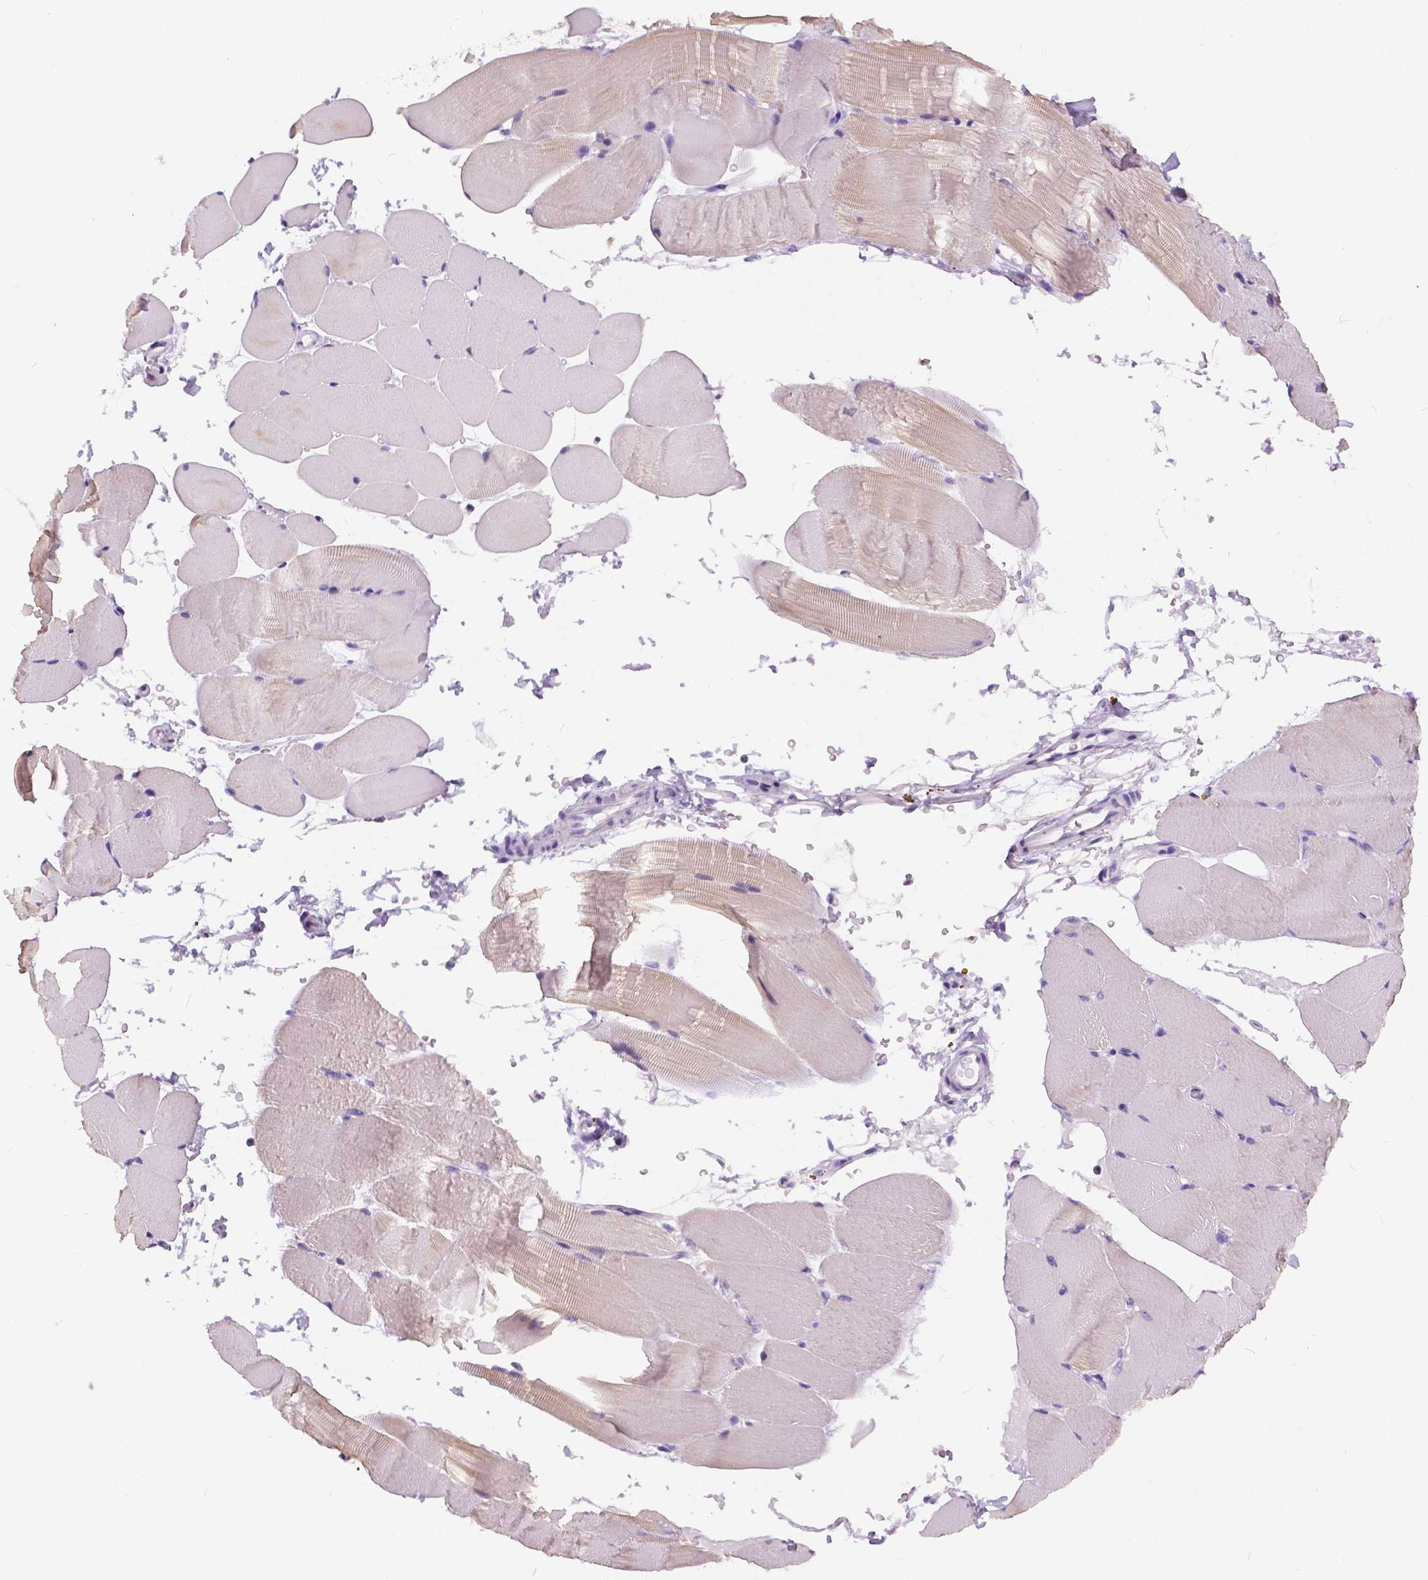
{"staining": {"intensity": "negative", "quantity": "none", "location": "none"}, "tissue": "skeletal muscle", "cell_type": "Myocytes", "image_type": "normal", "snomed": [{"axis": "morphology", "description": "Normal tissue, NOS"}, {"axis": "topography", "description": "Skeletal muscle"}], "caption": "There is no significant staining in myocytes of skeletal muscle. (DAB immunohistochemistry with hematoxylin counter stain).", "gene": "TP53TG5", "patient": {"sex": "female", "age": 37}}